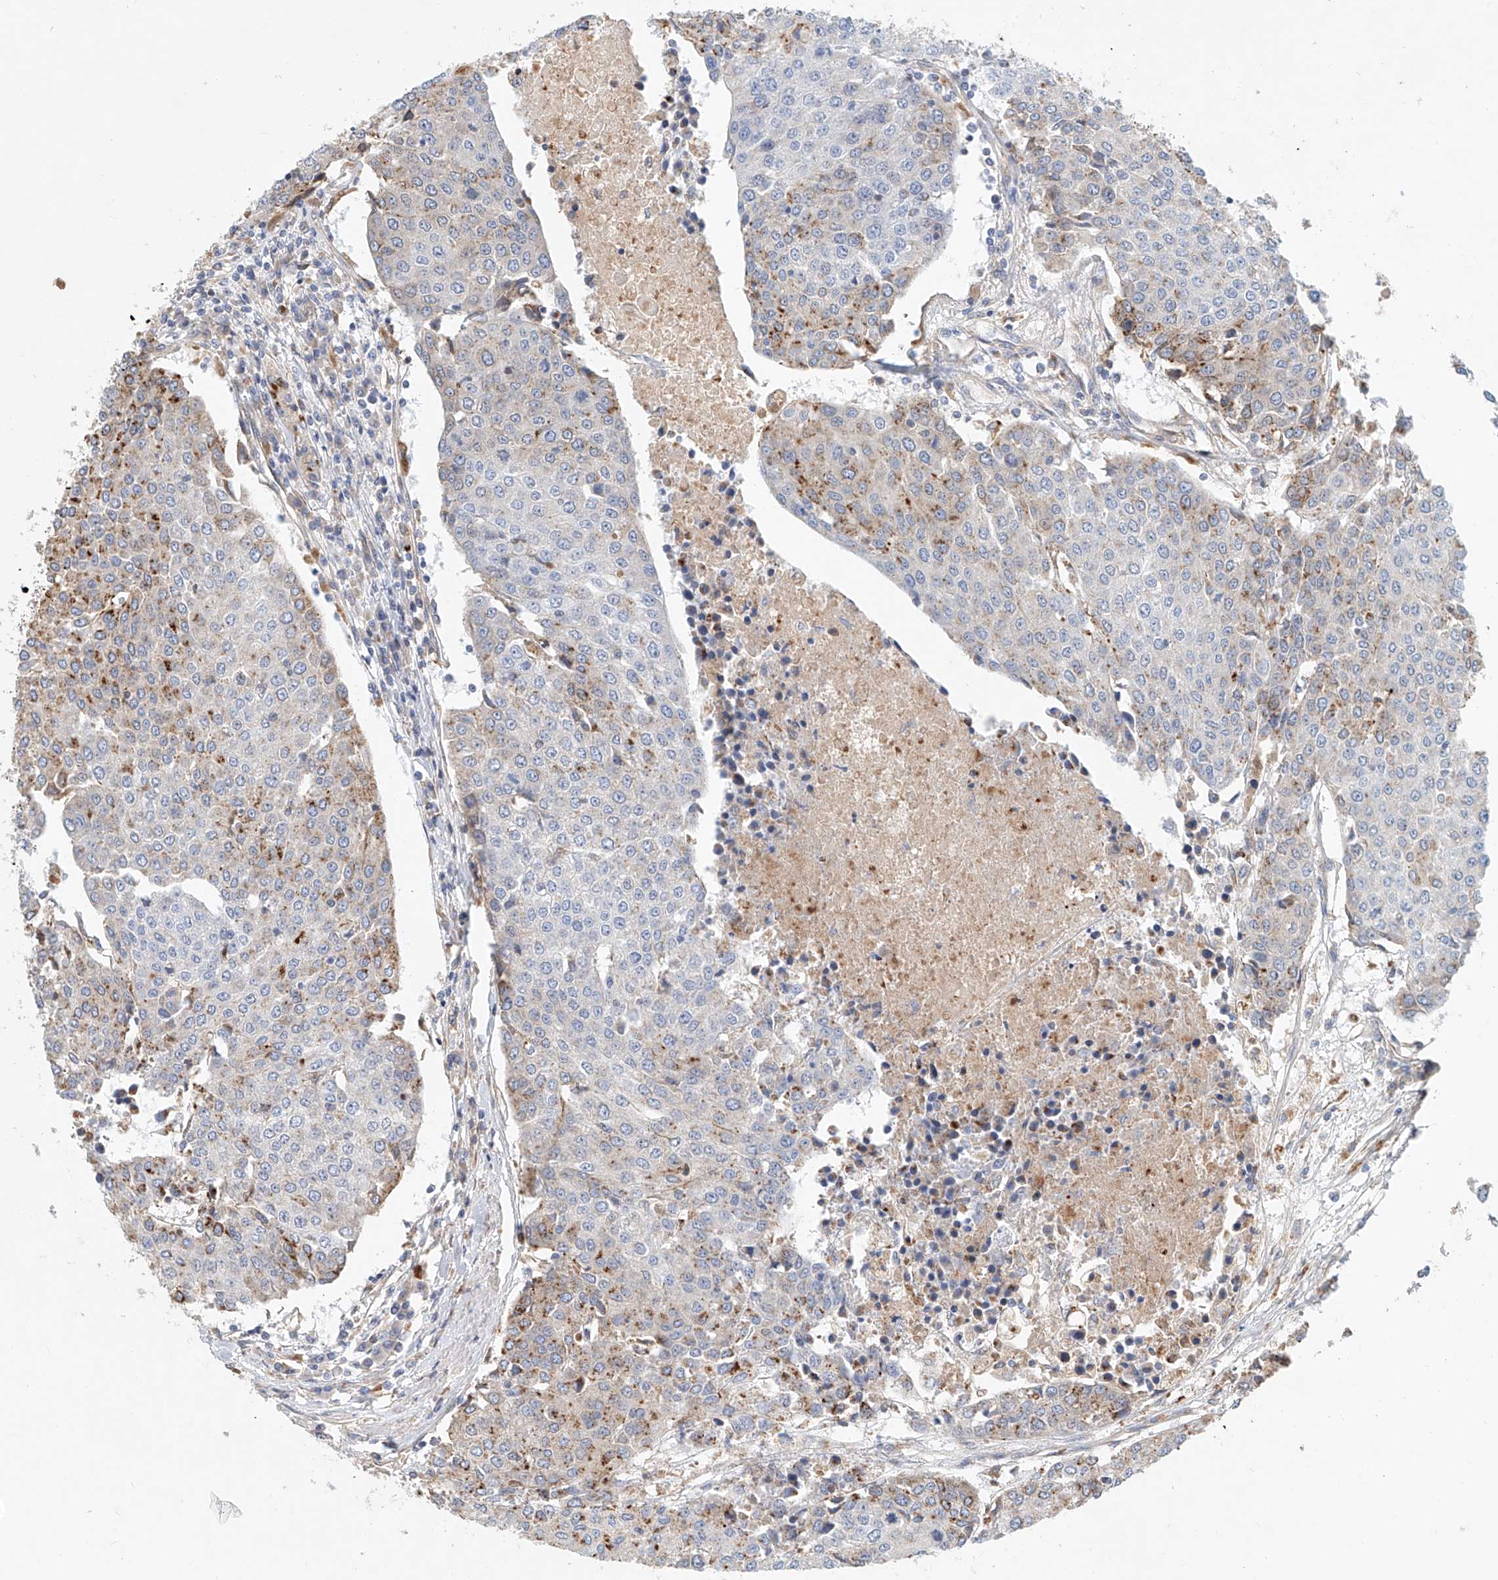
{"staining": {"intensity": "weak", "quantity": "<25%", "location": "cytoplasmic/membranous"}, "tissue": "urothelial cancer", "cell_type": "Tumor cells", "image_type": "cancer", "snomed": [{"axis": "morphology", "description": "Urothelial carcinoma, High grade"}, {"axis": "topography", "description": "Urinary bladder"}], "caption": "There is no significant positivity in tumor cells of urothelial cancer.", "gene": "HGSNAT", "patient": {"sex": "female", "age": 85}}